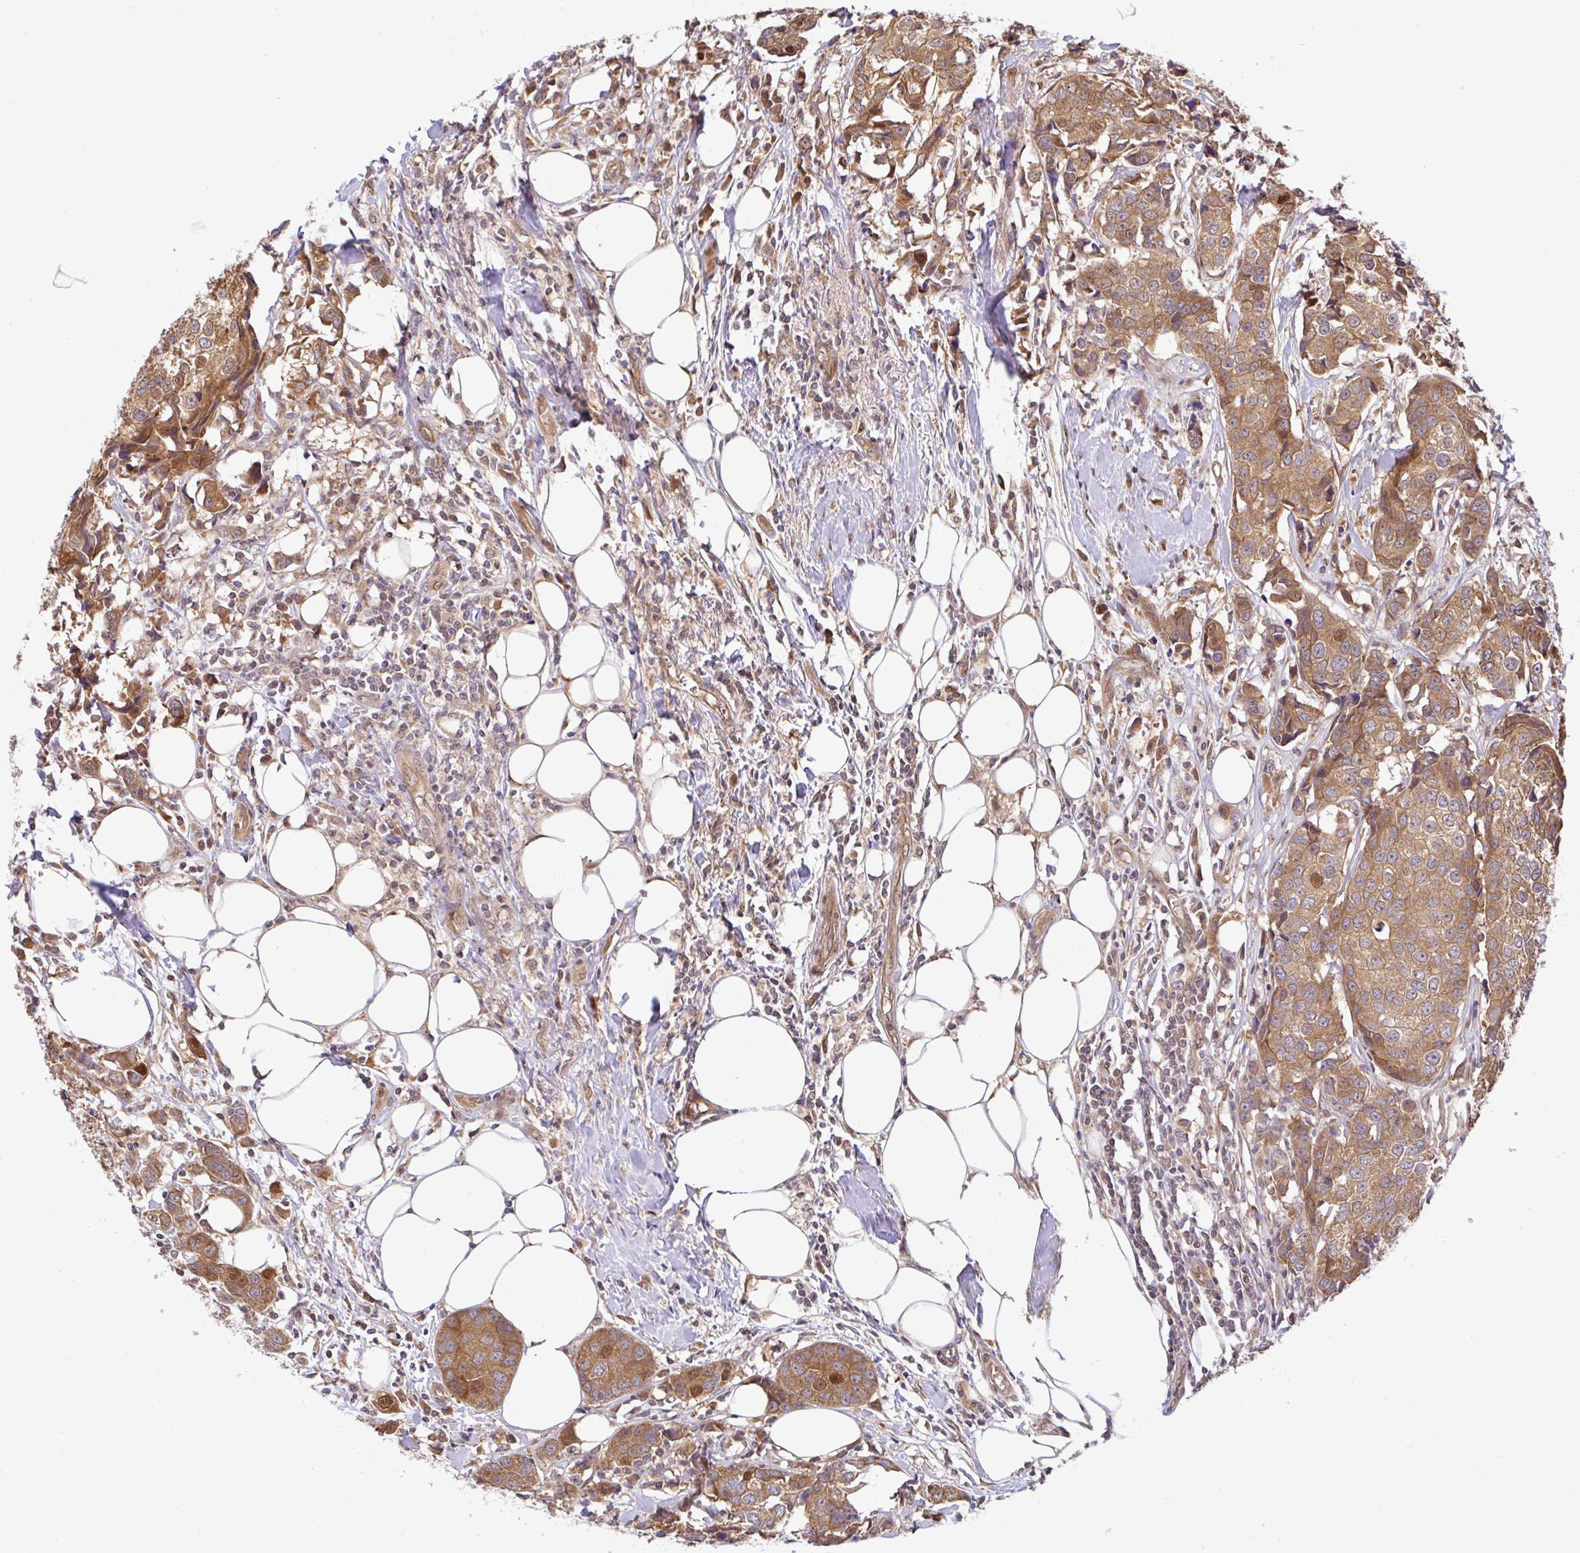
{"staining": {"intensity": "moderate", "quantity": ">75%", "location": "cytoplasmic/membranous"}, "tissue": "breast cancer", "cell_type": "Tumor cells", "image_type": "cancer", "snomed": [{"axis": "morphology", "description": "Duct carcinoma"}, {"axis": "topography", "description": "Breast"}], "caption": "Human breast intraductal carcinoma stained for a protein (brown) exhibits moderate cytoplasmic/membranous positive positivity in about >75% of tumor cells.", "gene": "UBE4A", "patient": {"sex": "female", "age": 80}}